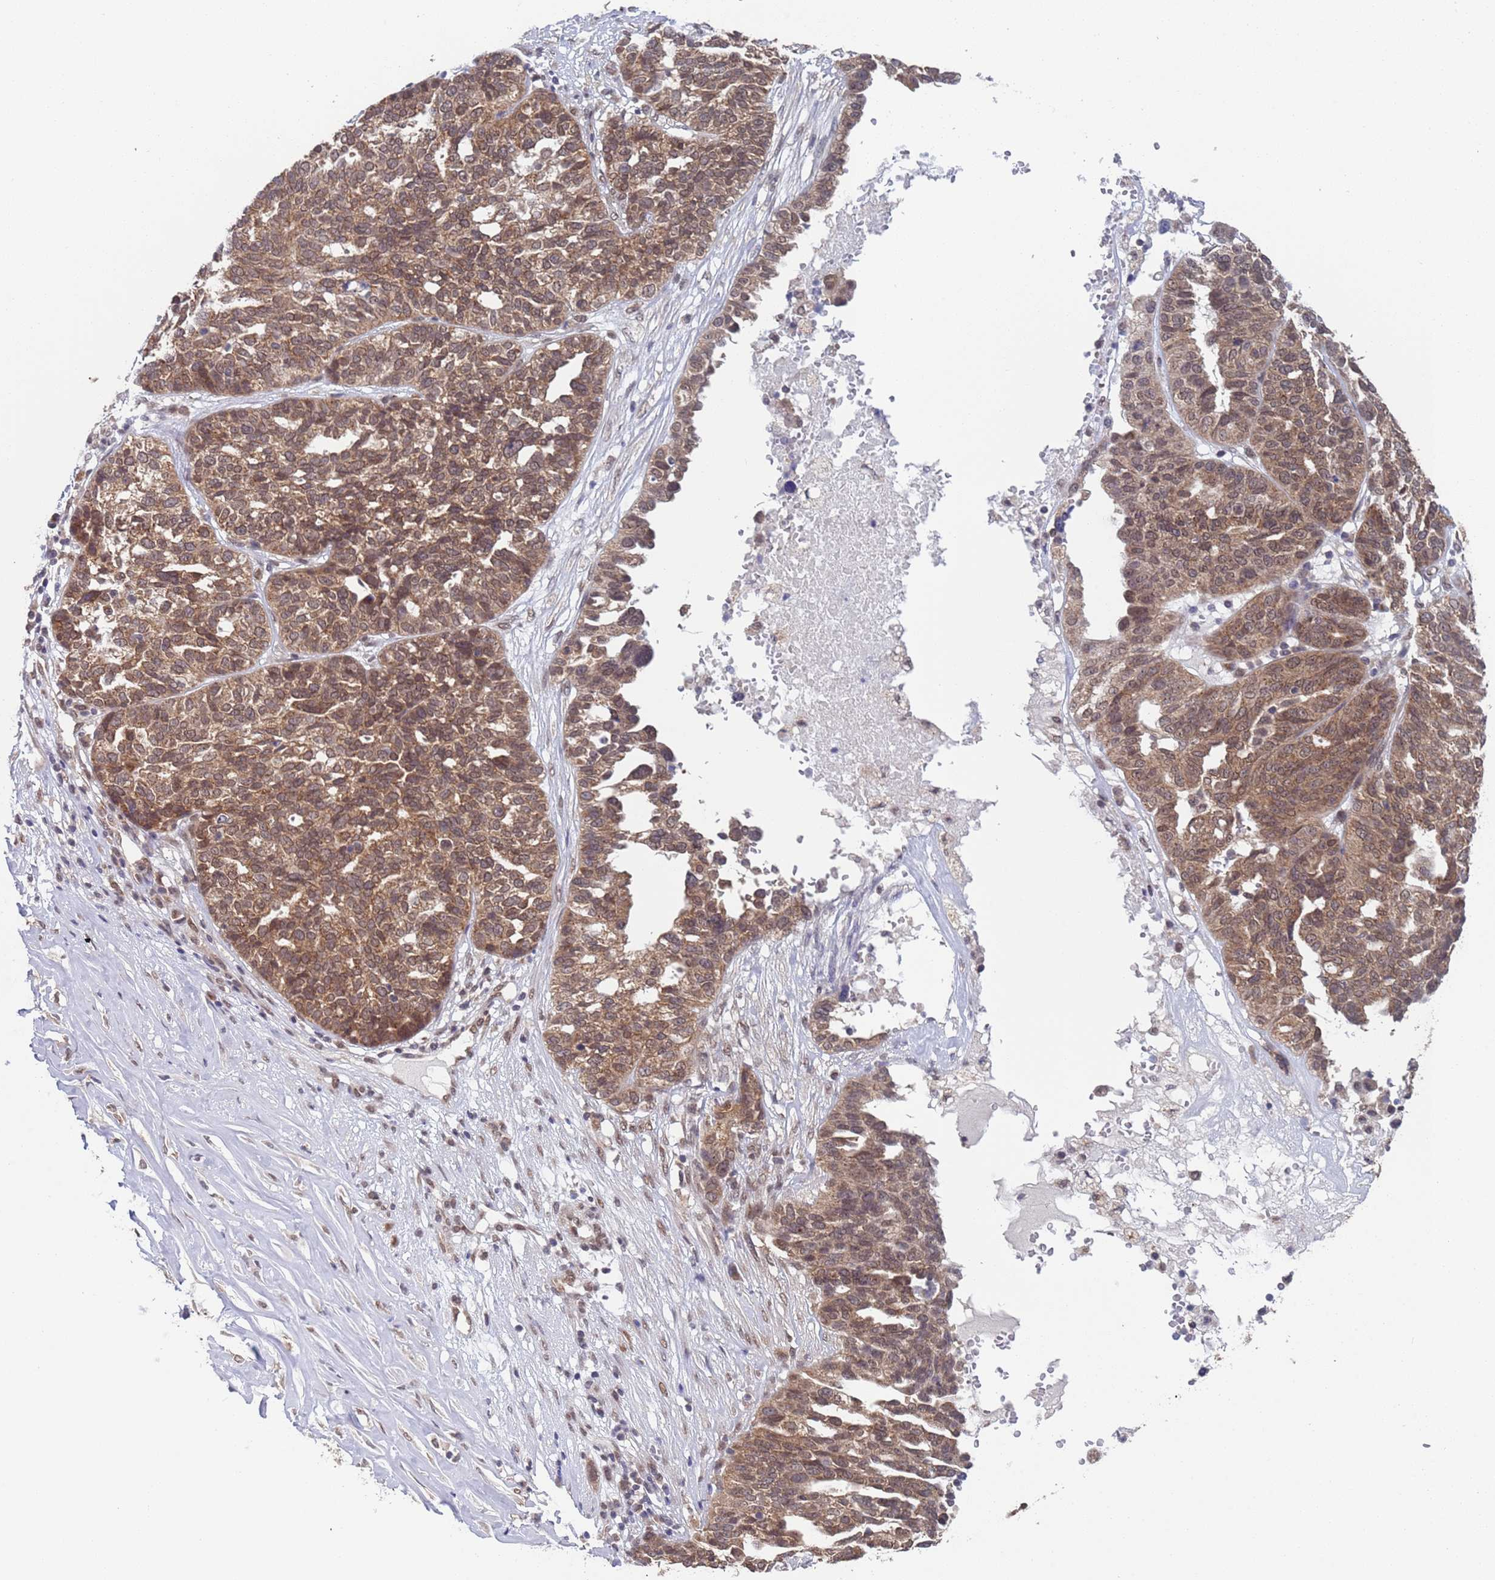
{"staining": {"intensity": "moderate", "quantity": ">75%", "location": "cytoplasmic/membranous"}, "tissue": "ovarian cancer", "cell_type": "Tumor cells", "image_type": "cancer", "snomed": [{"axis": "morphology", "description": "Cystadenocarcinoma, serous, NOS"}, {"axis": "topography", "description": "Ovary"}], "caption": "The photomicrograph displays a brown stain indicating the presence of a protein in the cytoplasmic/membranous of tumor cells in ovarian serous cystadenocarcinoma.", "gene": "FUBP3", "patient": {"sex": "female", "age": 59}}